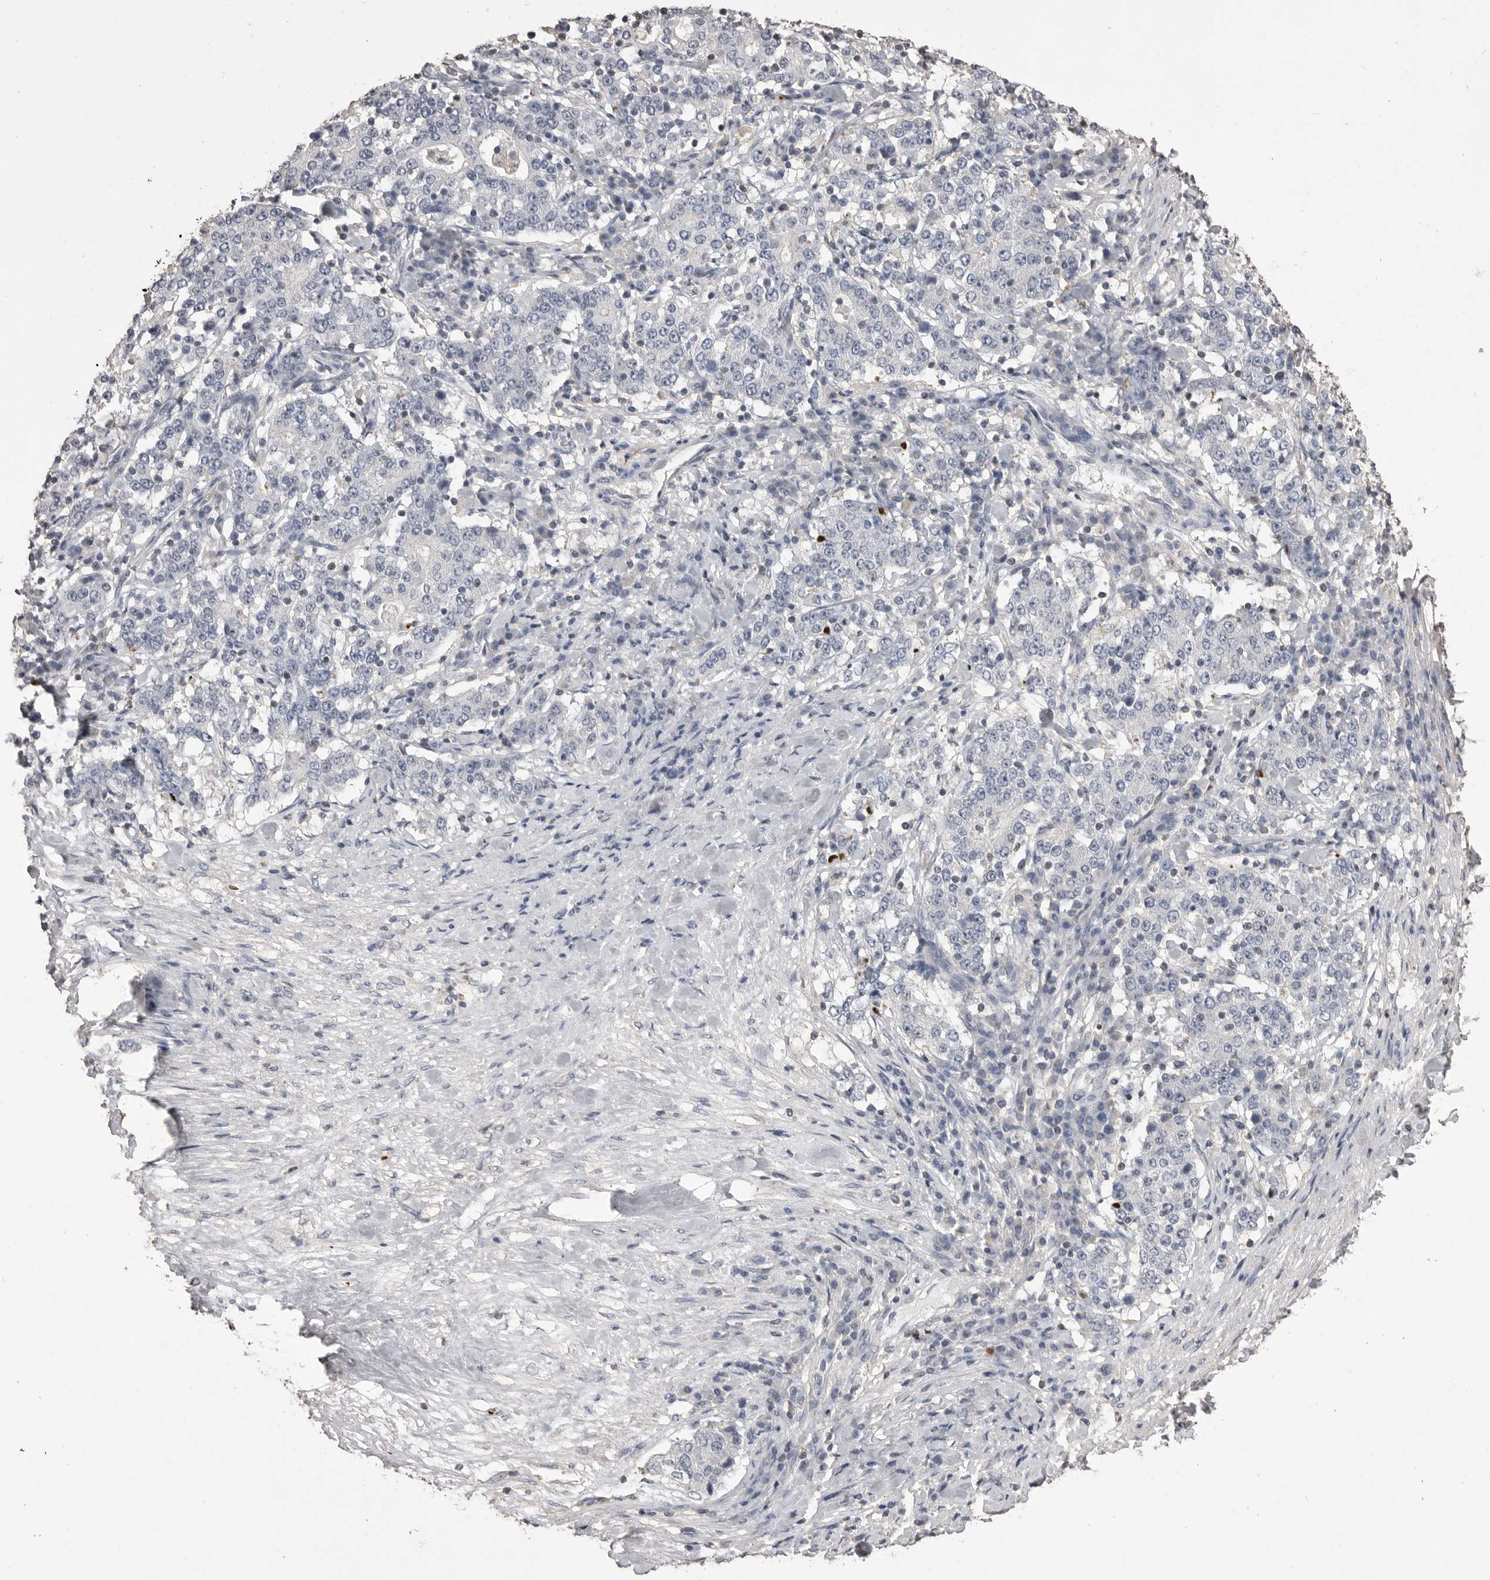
{"staining": {"intensity": "negative", "quantity": "none", "location": "none"}, "tissue": "stomach cancer", "cell_type": "Tumor cells", "image_type": "cancer", "snomed": [{"axis": "morphology", "description": "Adenocarcinoma, NOS"}, {"axis": "topography", "description": "Stomach"}], "caption": "DAB (3,3'-diaminobenzidine) immunohistochemical staining of human adenocarcinoma (stomach) demonstrates no significant staining in tumor cells.", "gene": "MMP7", "patient": {"sex": "male", "age": 59}}